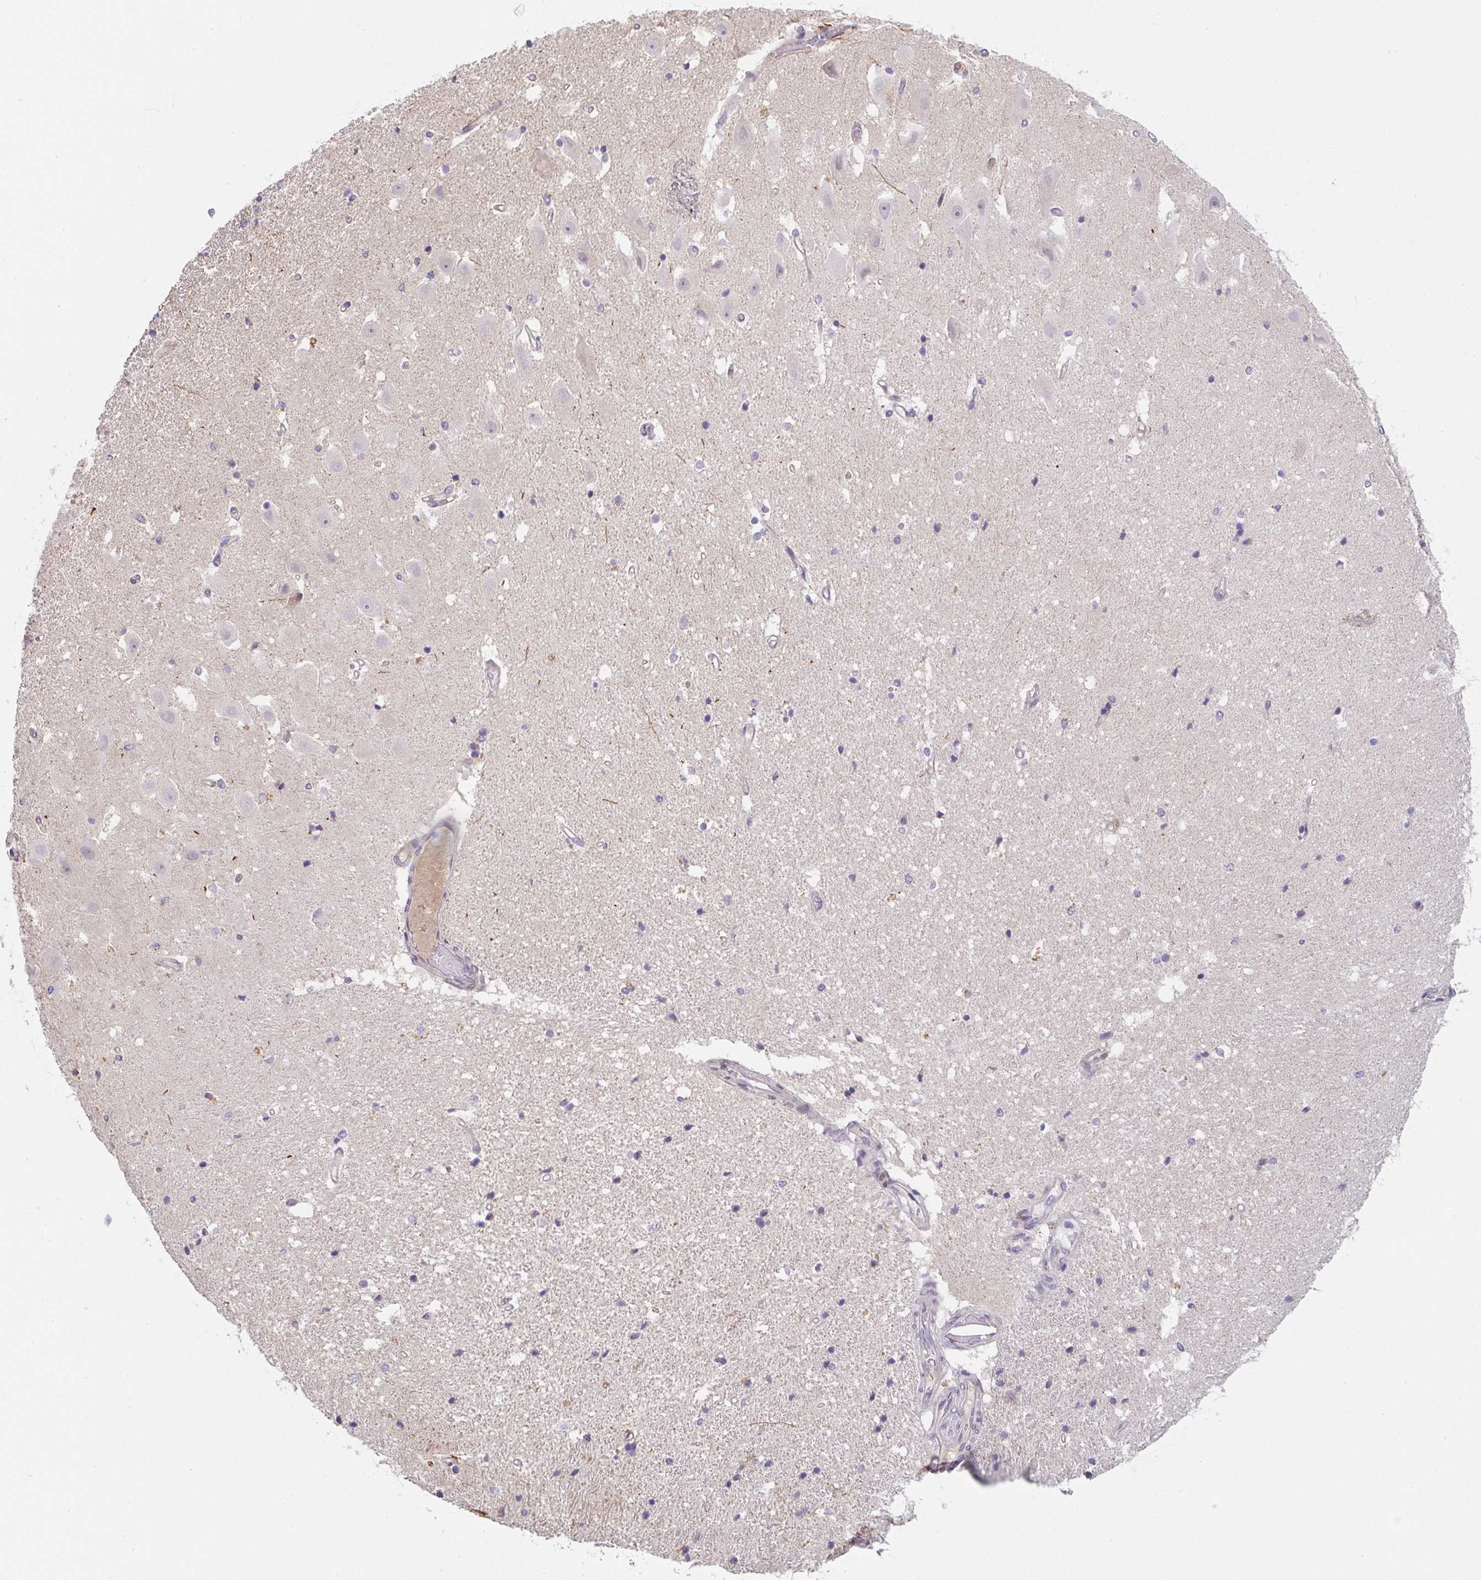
{"staining": {"intensity": "negative", "quantity": "none", "location": "none"}, "tissue": "hippocampus", "cell_type": "Glial cells", "image_type": "normal", "snomed": [{"axis": "morphology", "description": "Normal tissue, NOS"}, {"axis": "topography", "description": "Hippocampus"}], "caption": "A high-resolution histopathology image shows immunohistochemistry (IHC) staining of normal hippocampus, which demonstrates no significant staining in glial cells.", "gene": "TNFRSF10A", "patient": {"sex": "male", "age": 63}}